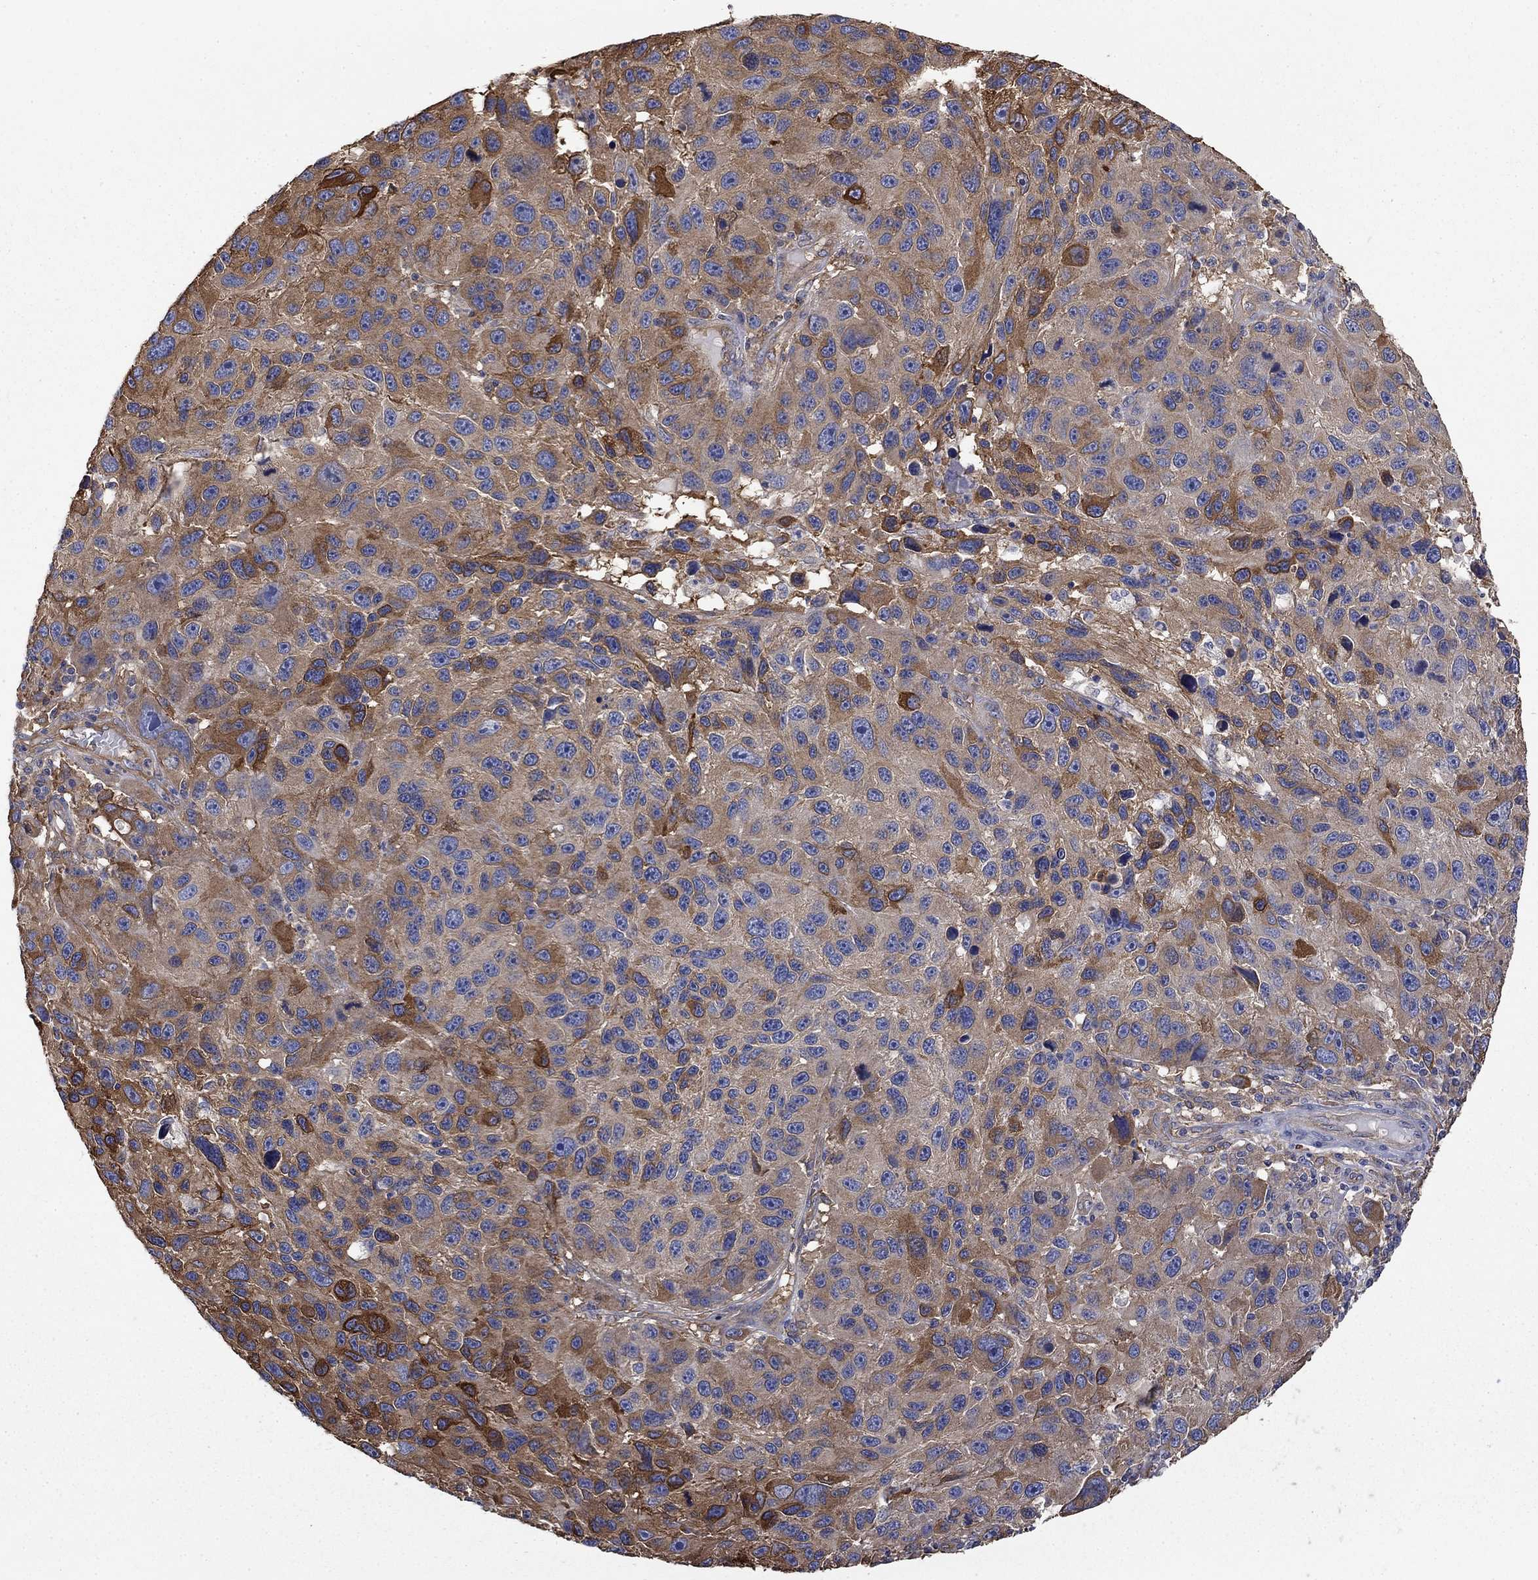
{"staining": {"intensity": "strong", "quantity": "<25%", "location": "cytoplasmic/membranous"}, "tissue": "melanoma", "cell_type": "Tumor cells", "image_type": "cancer", "snomed": [{"axis": "morphology", "description": "Malignant melanoma, NOS"}, {"axis": "topography", "description": "Skin"}], "caption": "Human melanoma stained for a protein (brown) reveals strong cytoplasmic/membranous positive staining in approximately <25% of tumor cells.", "gene": "DPYSL2", "patient": {"sex": "male", "age": 53}}